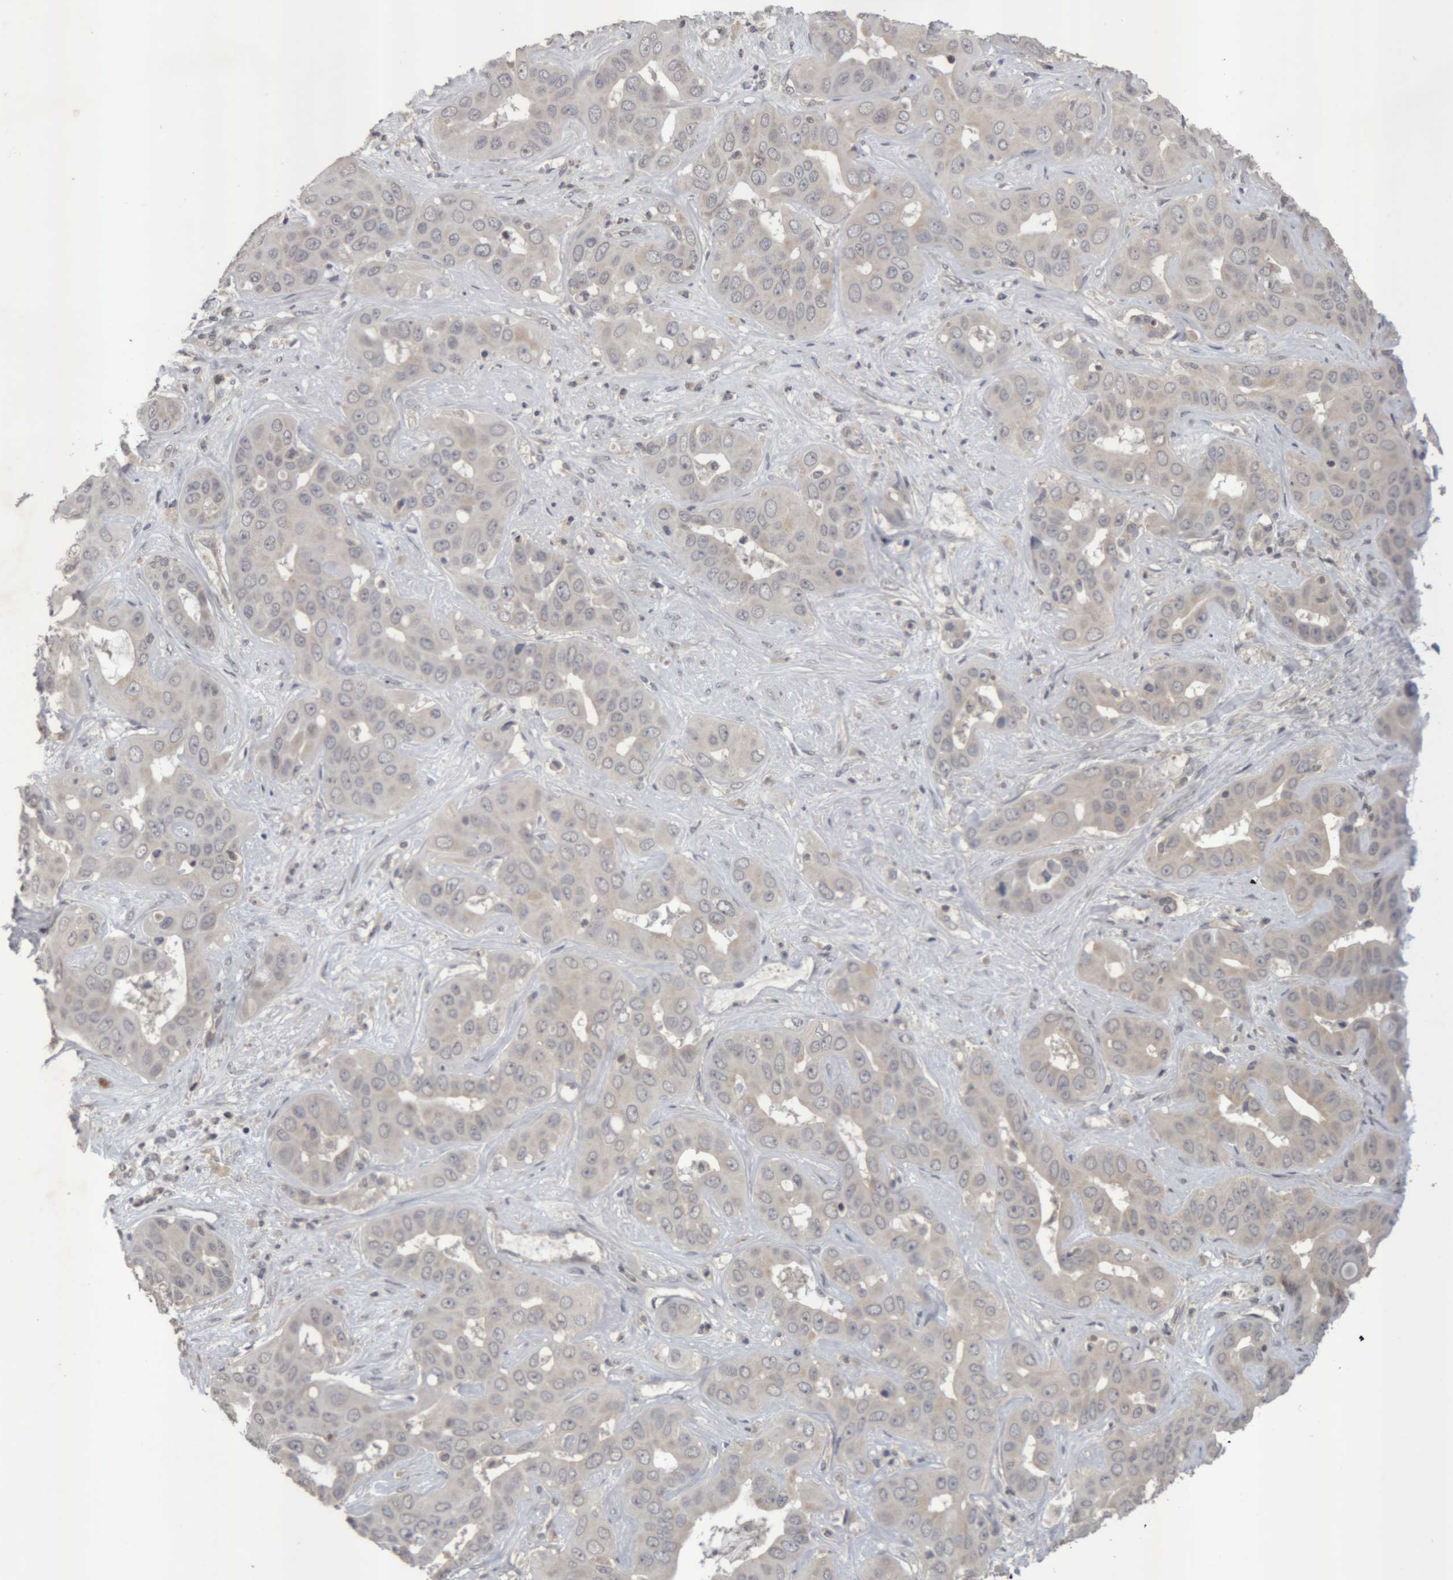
{"staining": {"intensity": "negative", "quantity": "none", "location": "none"}, "tissue": "liver cancer", "cell_type": "Tumor cells", "image_type": "cancer", "snomed": [{"axis": "morphology", "description": "Cholangiocarcinoma"}, {"axis": "topography", "description": "Liver"}], "caption": "Immunohistochemistry (IHC) of cholangiocarcinoma (liver) shows no staining in tumor cells.", "gene": "NFATC2", "patient": {"sex": "female", "age": 52}}